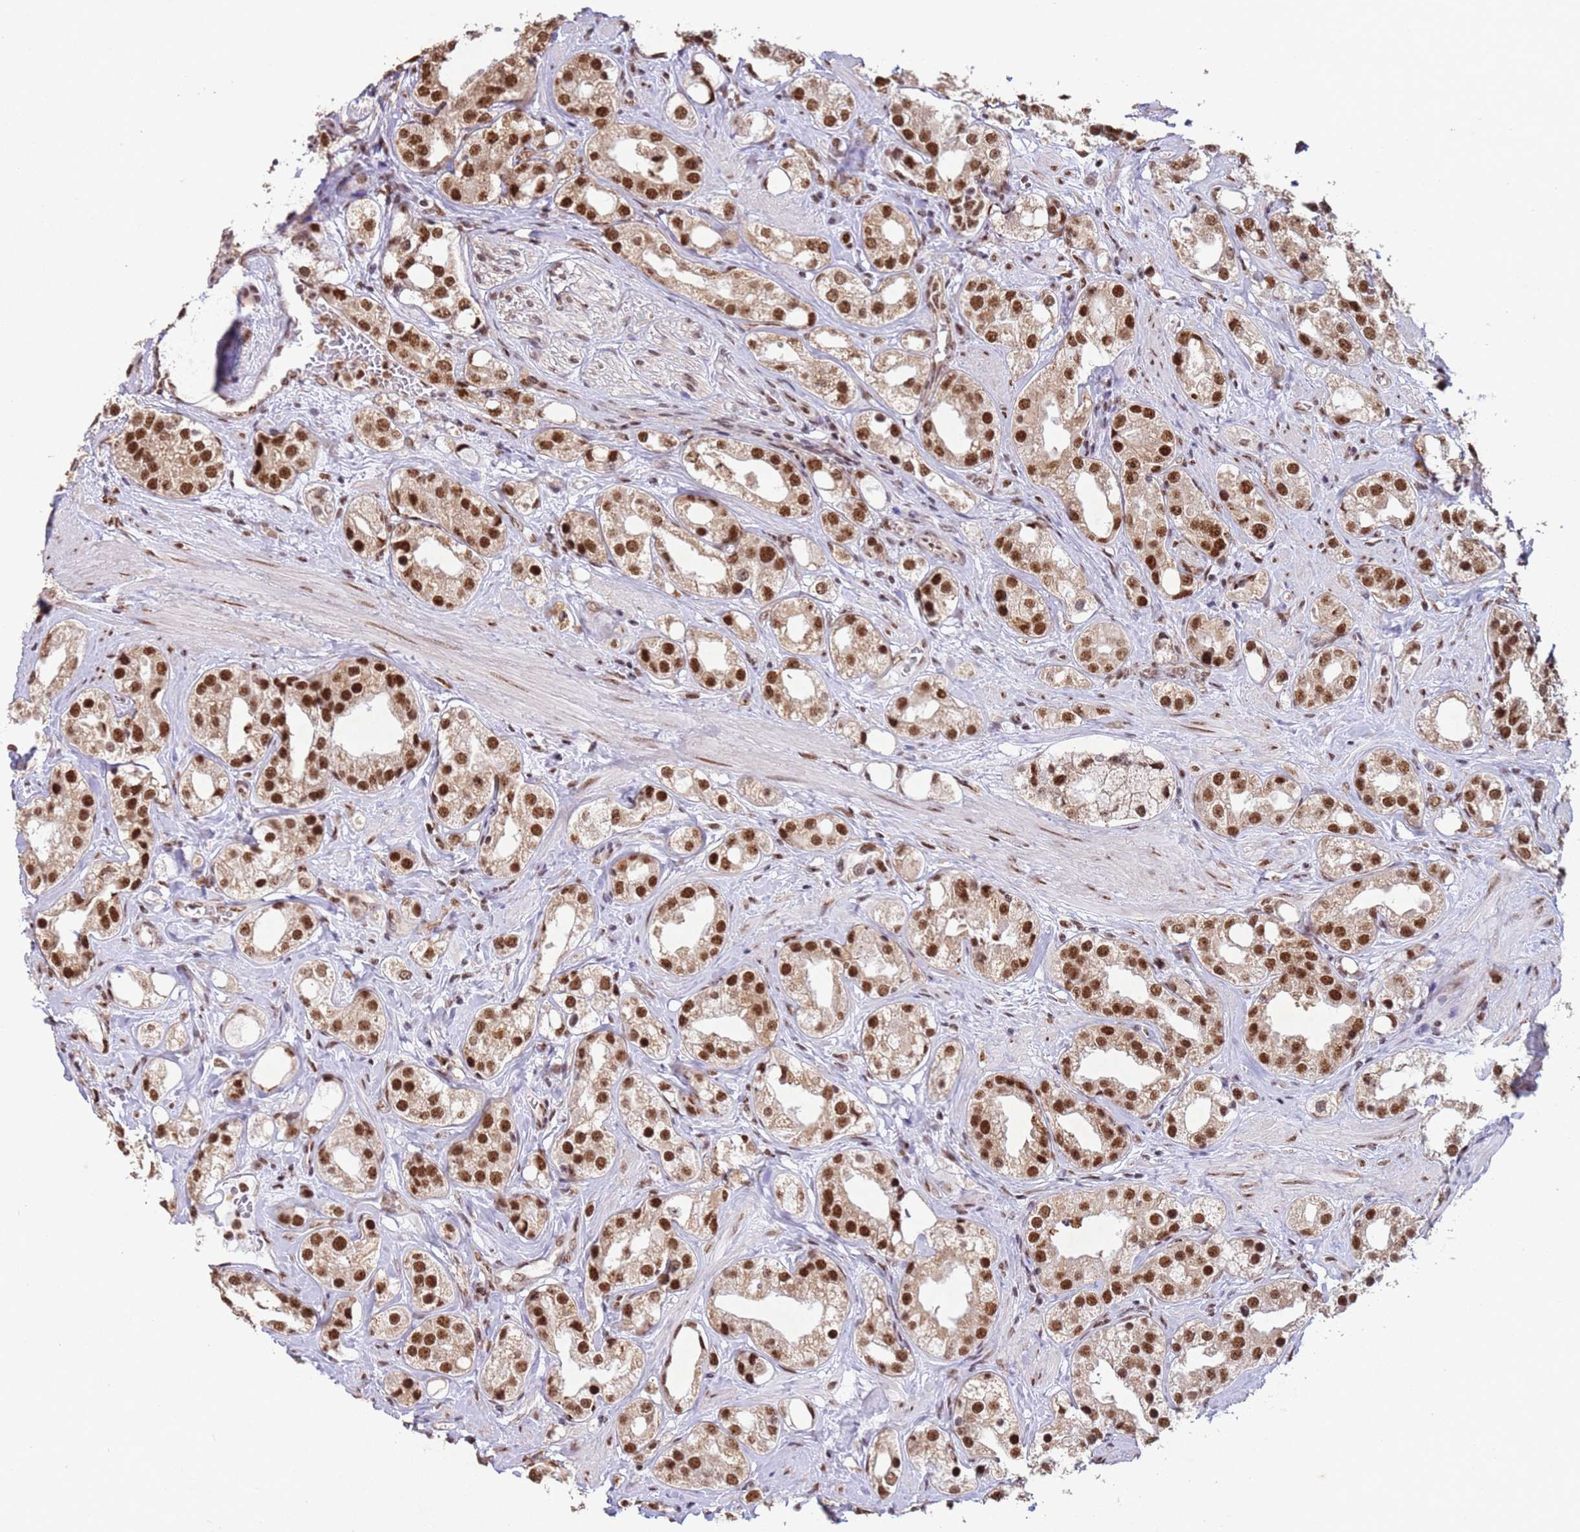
{"staining": {"intensity": "strong", "quantity": ">75%", "location": "nuclear"}, "tissue": "prostate cancer", "cell_type": "Tumor cells", "image_type": "cancer", "snomed": [{"axis": "morphology", "description": "Adenocarcinoma, NOS"}, {"axis": "topography", "description": "Prostate"}], "caption": "There is high levels of strong nuclear staining in tumor cells of prostate cancer (adenocarcinoma), as demonstrated by immunohistochemical staining (brown color).", "gene": "ESF1", "patient": {"sex": "male", "age": 79}}